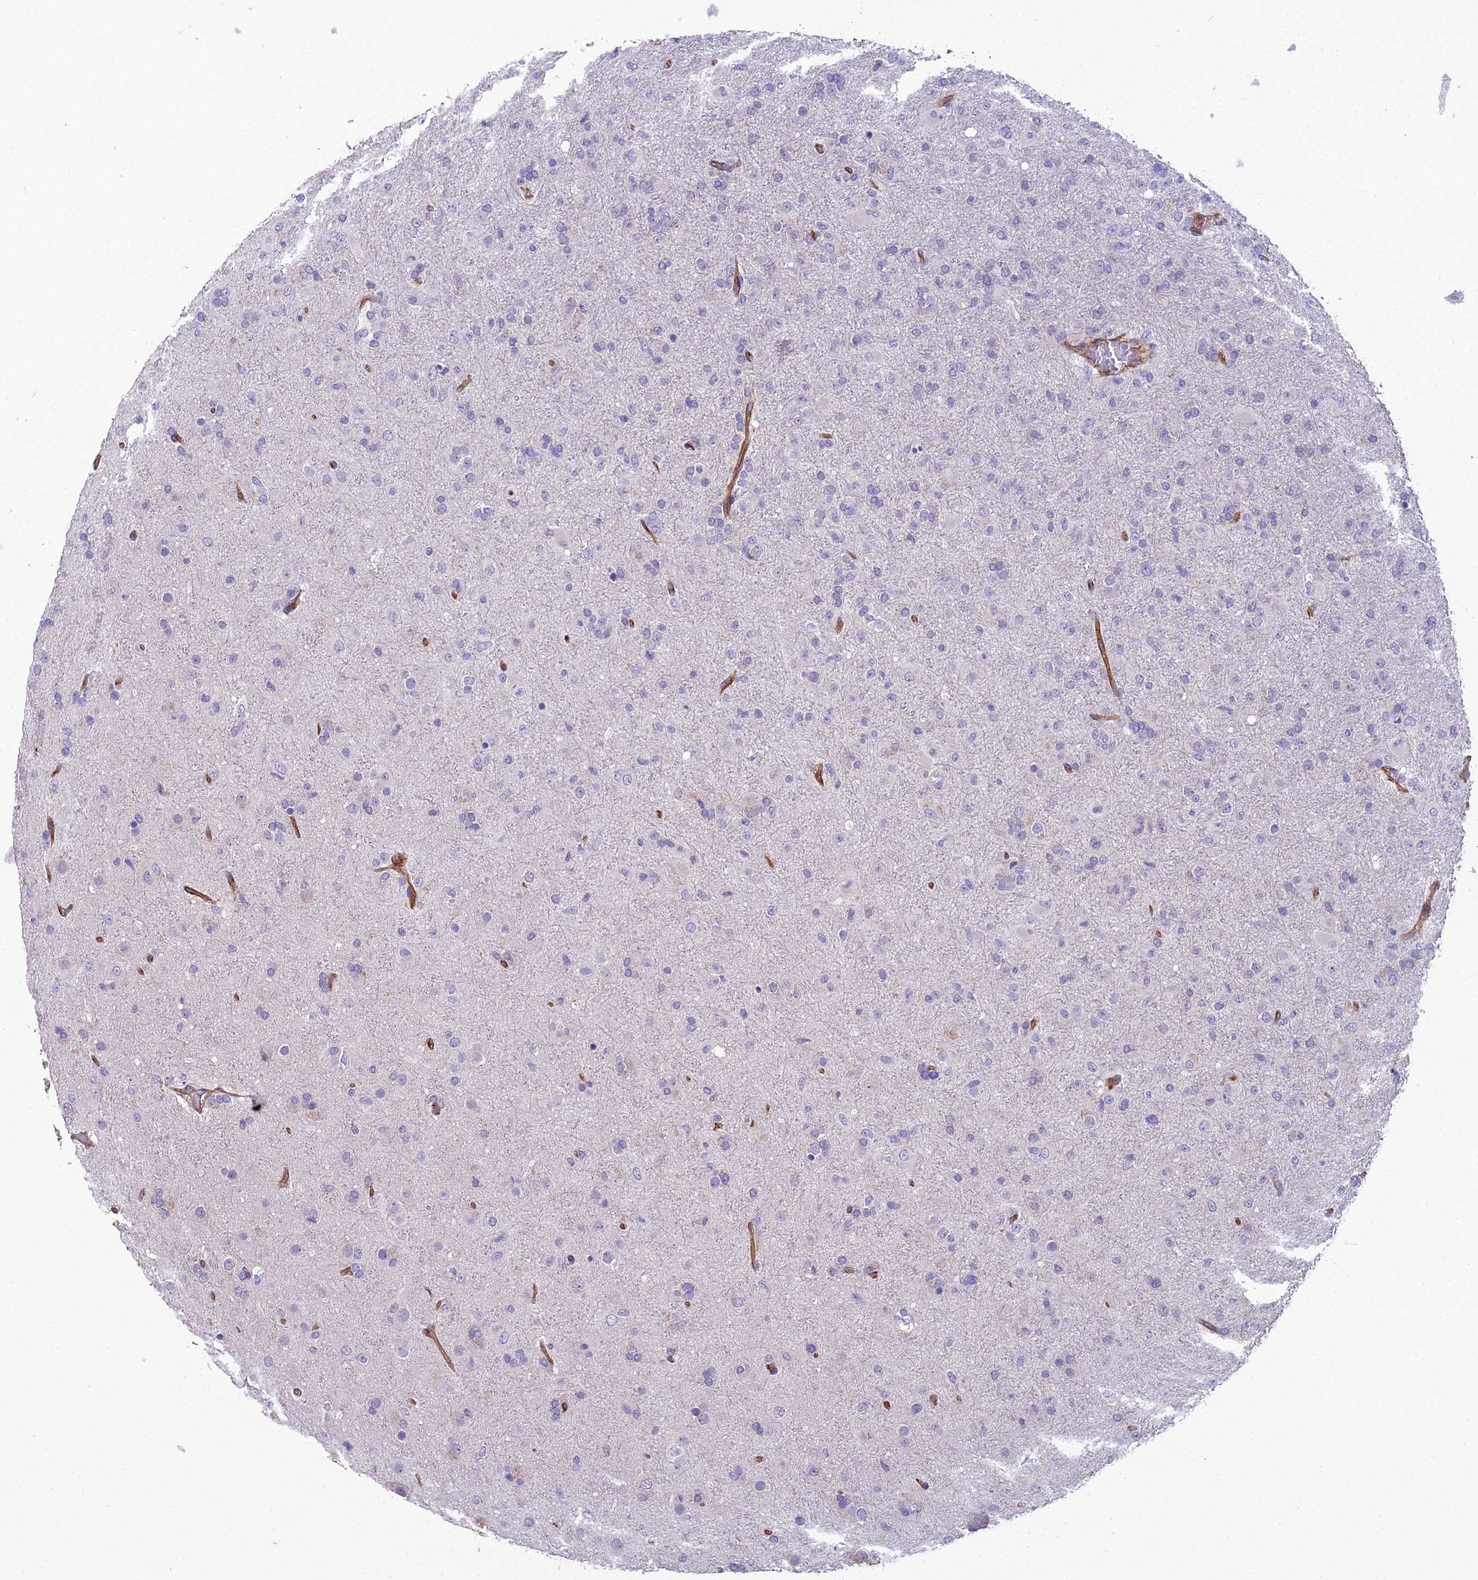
{"staining": {"intensity": "negative", "quantity": "none", "location": "none"}, "tissue": "glioma", "cell_type": "Tumor cells", "image_type": "cancer", "snomed": [{"axis": "morphology", "description": "Glioma, malignant, Low grade"}, {"axis": "topography", "description": "Brain"}], "caption": "This is an immunohistochemistry (IHC) photomicrograph of human glioma. There is no positivity in tumor cells.", "gene": "CFAP47", "patient": {"sex": "male", "age": 65}}